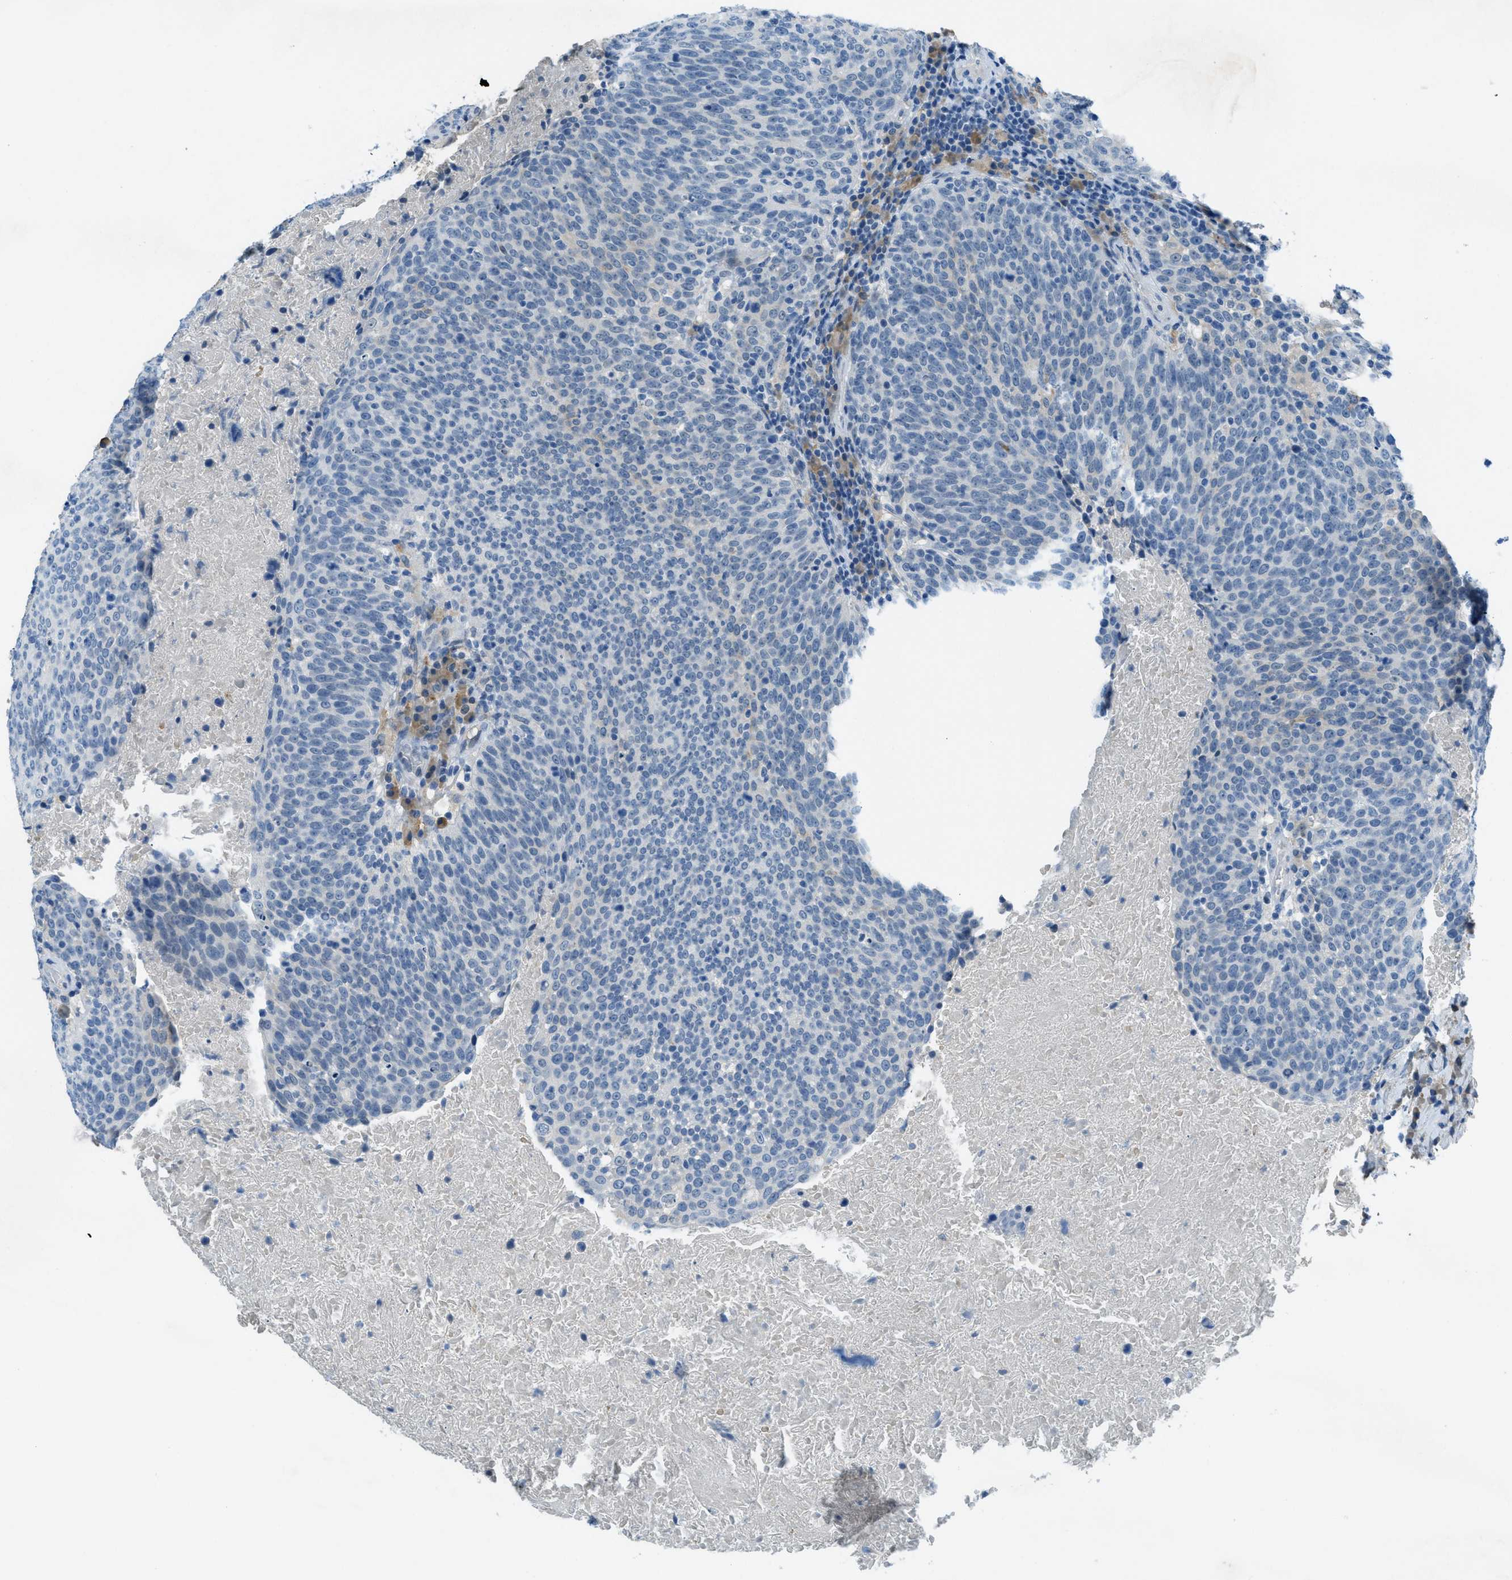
{"staining": {"intensity": "negative", "quantity": "none", "location": "none"}, "tissue": "head and neck cancer", "cell_type": "Tumor cells", "image_type": "cancer", "snomed": [{"axis": "morphology", "description": "Squamous cell carcinoma, NOS"}, {"axis": "morphology", "description": "Squamous cell carcinoma, metastatic, NOS"}, {"axis": "topography", "description": "Lymph node"}, {"axis": "topography", "description": "Head-Neck"}], "caption": "Tumor cells are negative for brown protein staining in squamous cell carcinoma (head and neck).", "gene": "KLHL8", "patient": {"sex": "male", "age": 62}}